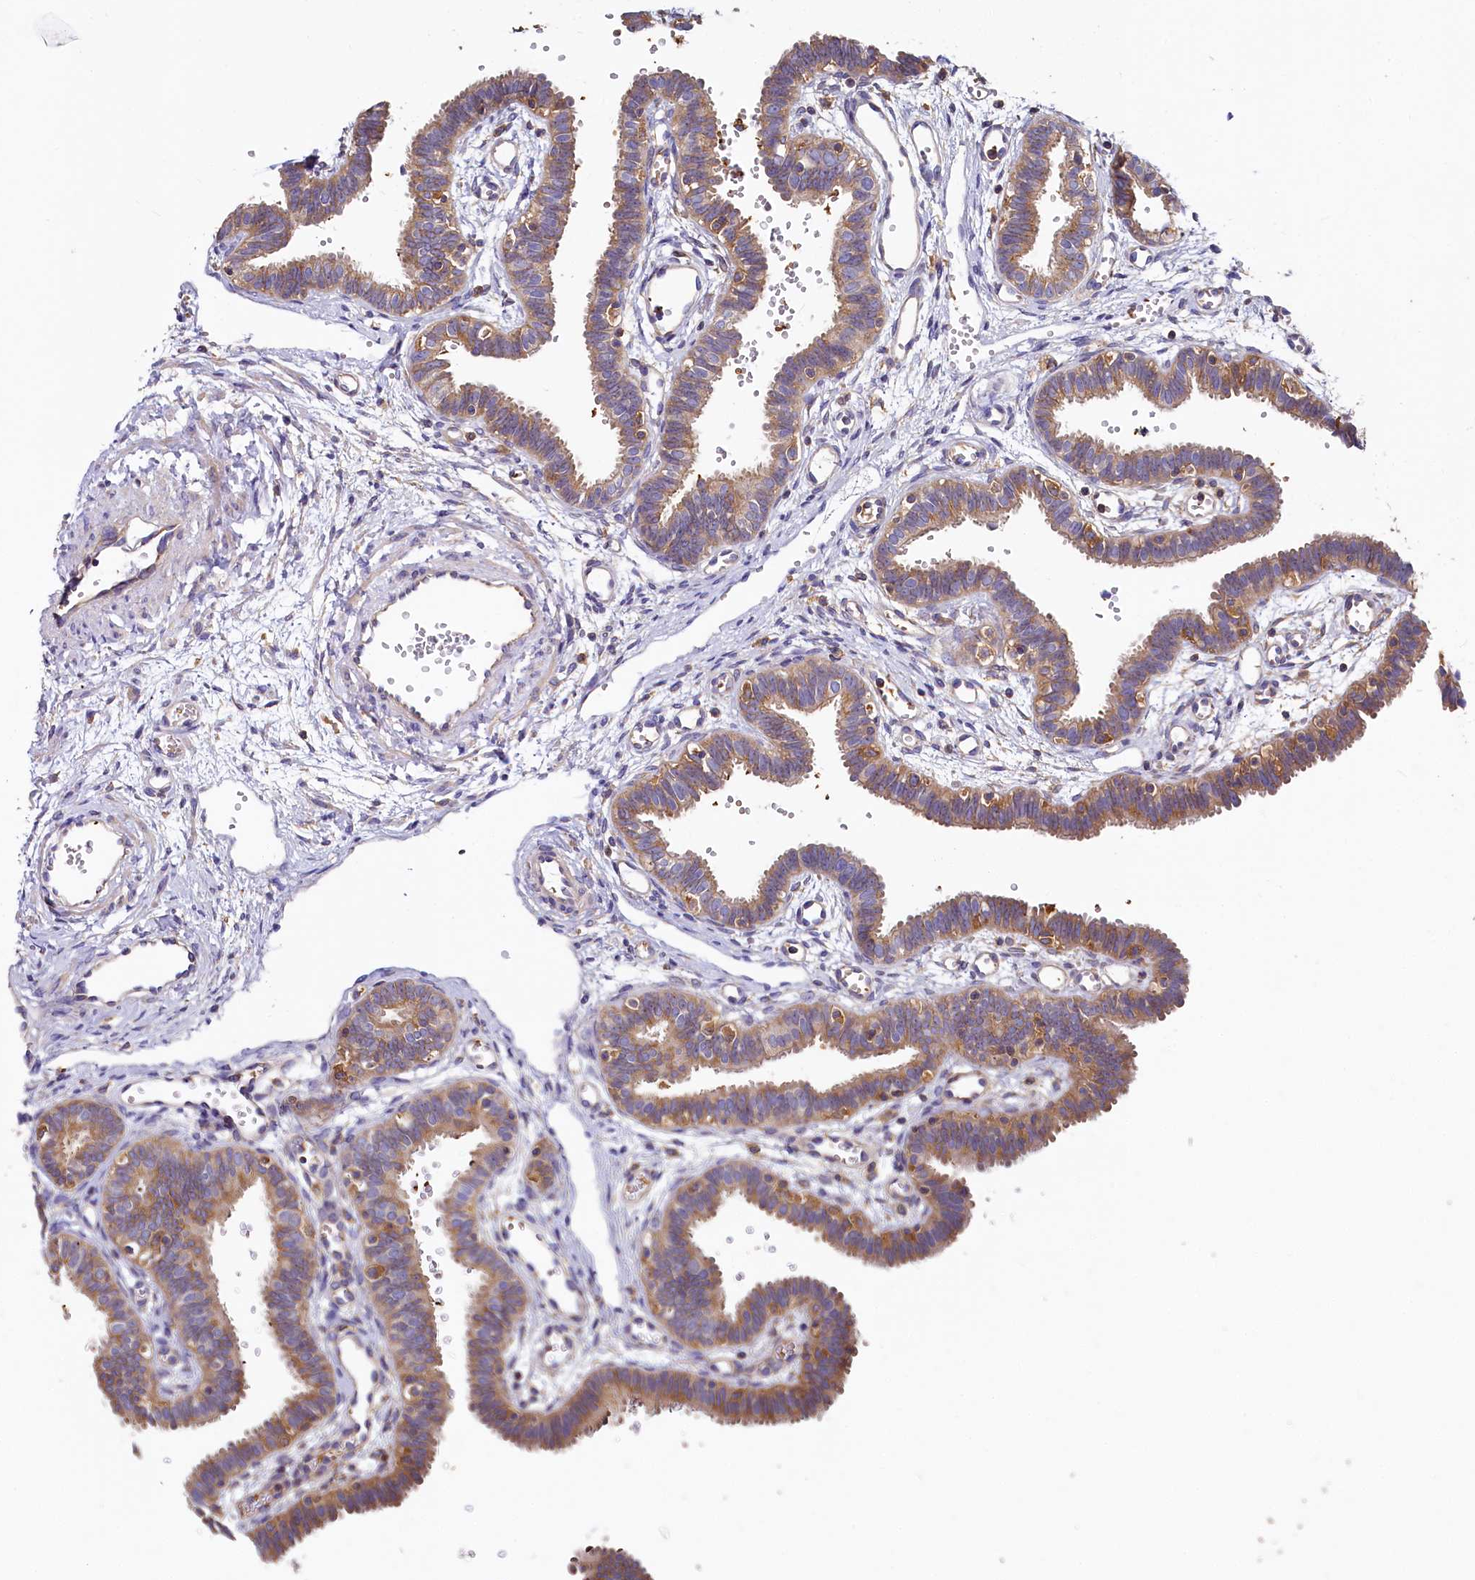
{"staining": {"intensity": "moderate", "quantity": ">75%", "location": "cytoplasmic/membranous"}, "tissue": "fallopian tube", "cell_type": "Glandular cells", "image_type": "normal", "snomed": [{"axis": "morphology", "description": "Normal tissue, NOS"}, {"axis": "topography", "description": "Fallopian tube"}, {"axis": "topography", "description": "Placenta"}], "caption": "Protein positivity by immunohistochemistry displays moderate cytoplasmic/membranous staining in approximately >75% of glandular cells in unremarkable fallopian tube. (DAB (3,3'-diaminobenzidine) IHC with brightfield microscopy, high magnification).", "gene": "PPIP5K1", "patient": {"sex": "female", "age": 32}}